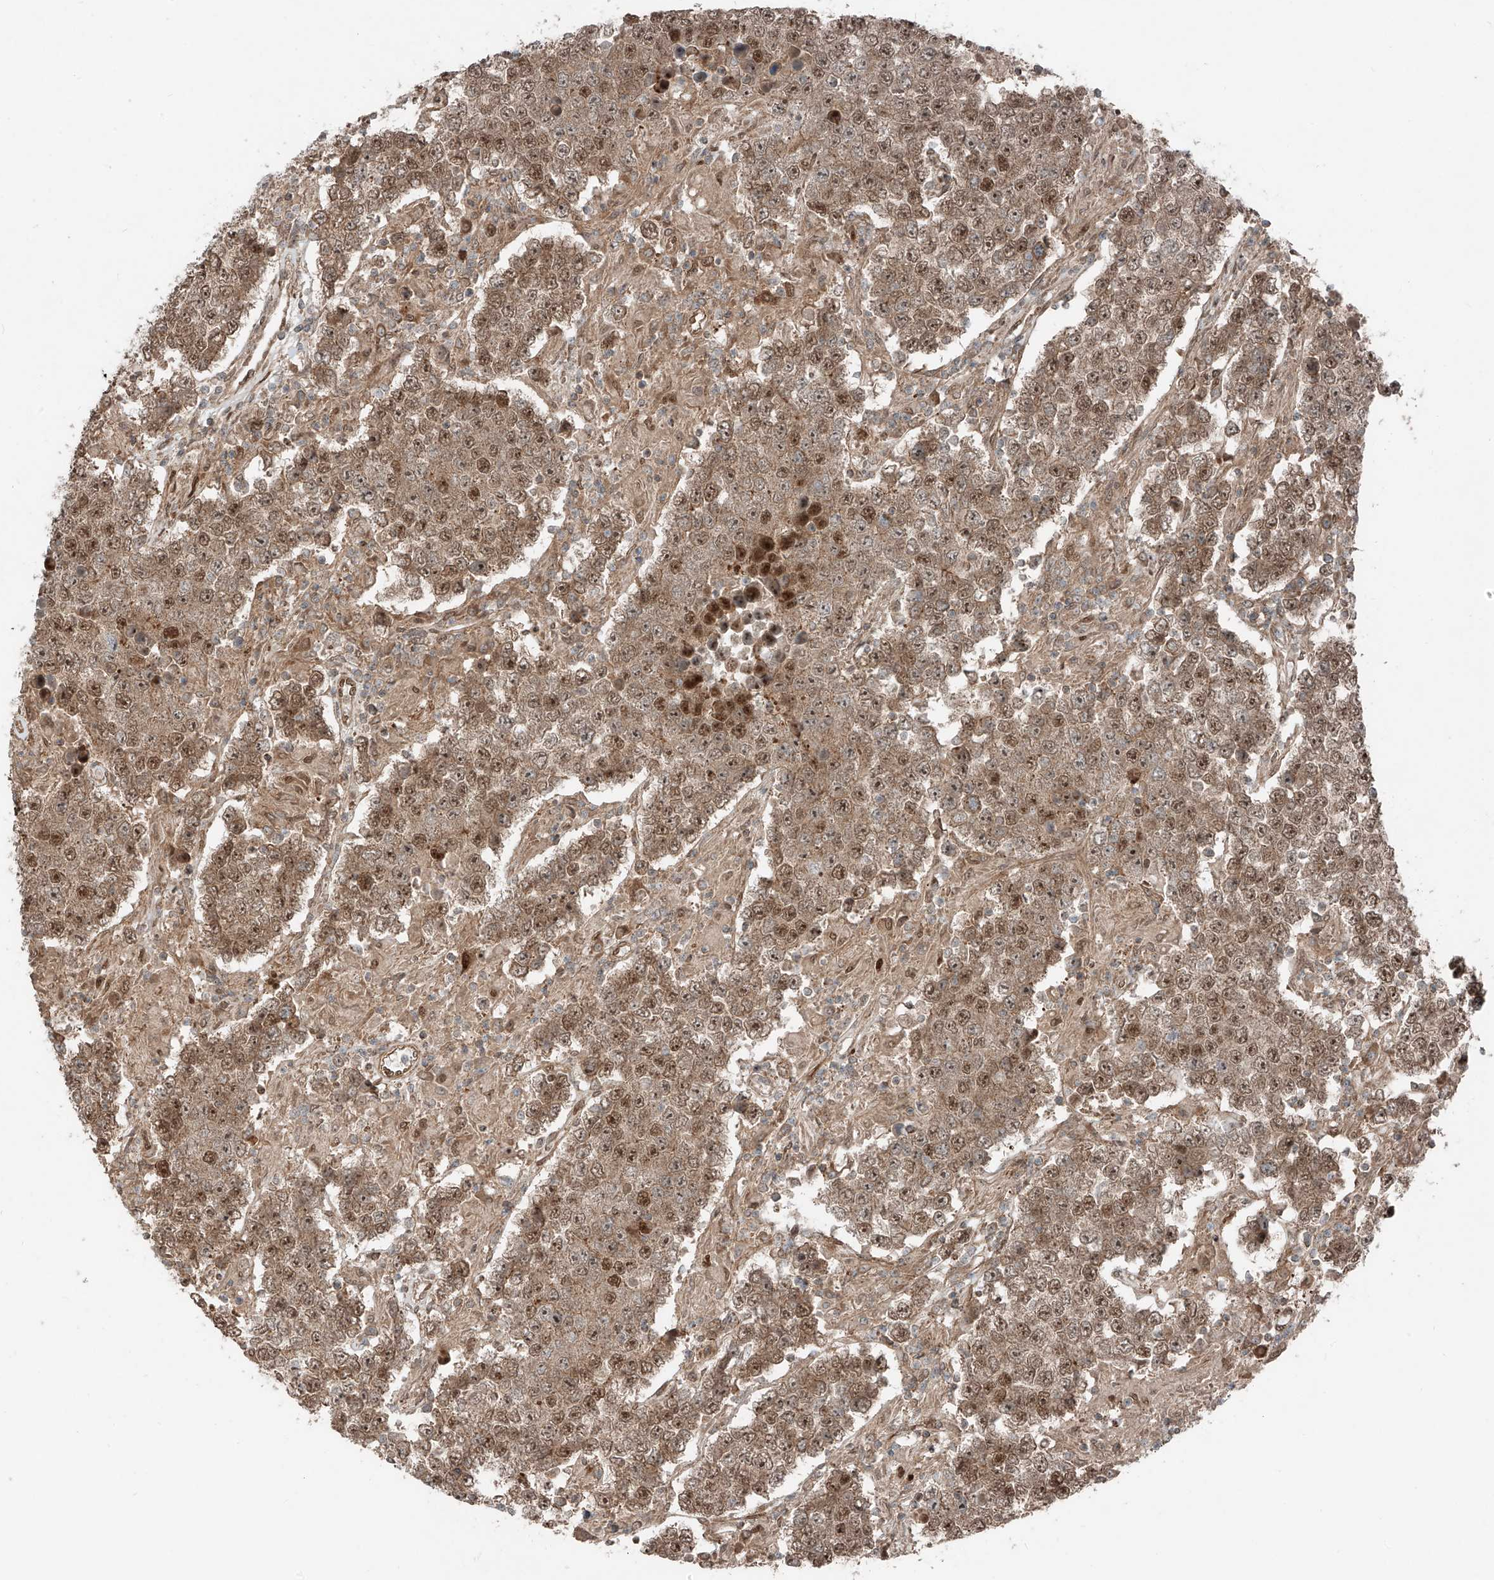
{"staining": {"intensity": "moderate", "quantity": ">75%", "location": "cytoplasmic/membranous,nuclear"}, "tissue": "testis cancer", "cell_type": "Tumor cells", "image_type": "cancer", "snomed": [{"axis": "morphology", "description": "Normal tissue, NOS"}, {"axis": "morphology", "description": "Urothelial carcinoma, High grade"}, {"axis": "morphology", "description": "Seminoma, NOS"}, {"axis": "morphology", "description": "Carcinoma, Embryonal, NOS"}, {"axis": "topography", "description": "Urinary bladder"}, {"axis": "topography", "description": "Testis"}], "caption": "This is an image of immunohistochemistry staining of testis cancer (embryonal carcinoma), which shows moderate positivity in the cytoplasmic/membranous and nuclear of tumor cells.", "gene": "CEP162", "patient": {"sex": "male", "age": 41}}